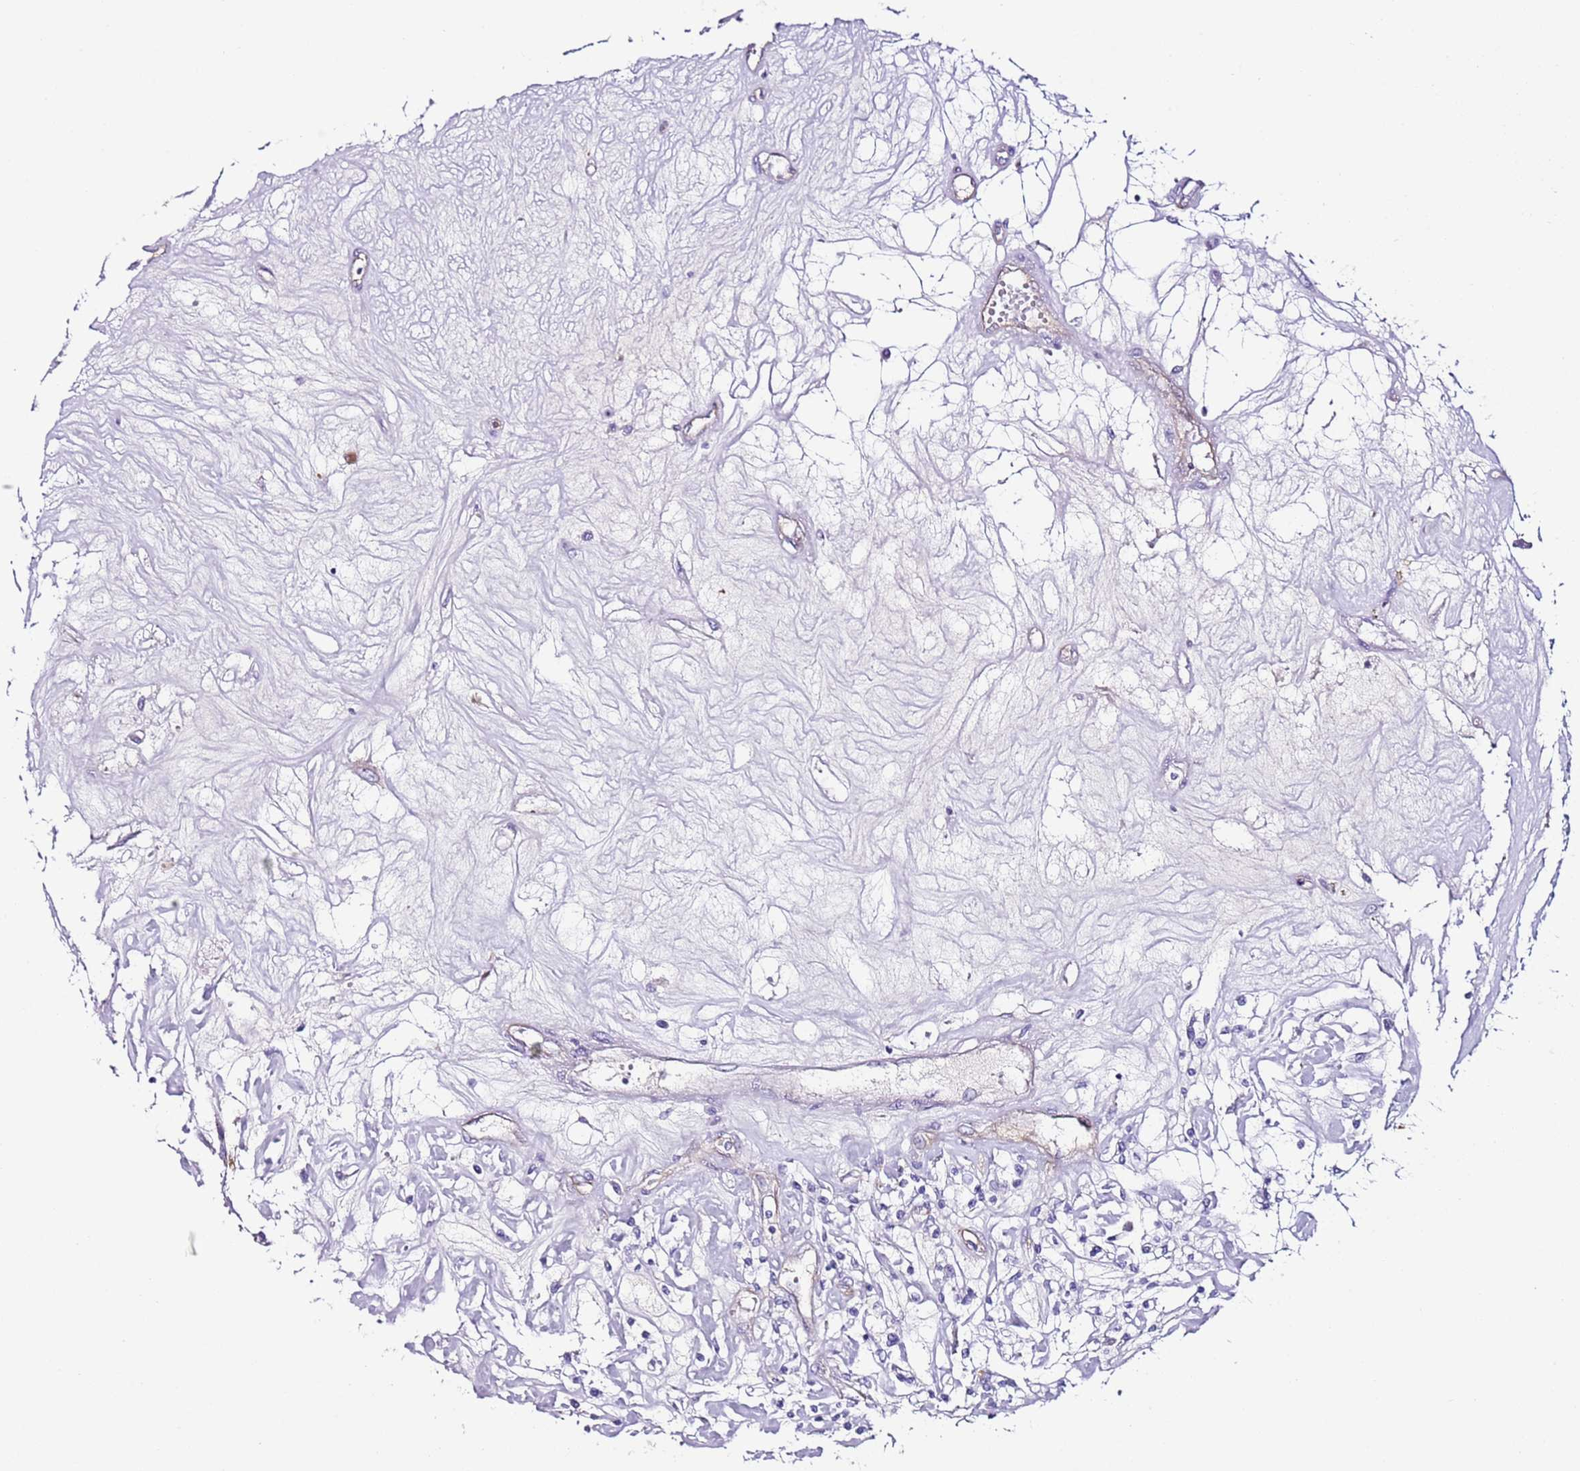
{"staining": {"intensity": "negative", "quantity": "none", "location": "none"}, "tissue": "renal cancer", "cell_type": "Tumor cells", "image_type": "cancer", "snomed": [{"axis": "morphology", "description": "Adenocarcinoma, NOS"}, {"axis": "topography", "description": "Kidney"}], "caption": "Tumor cells are negative for brown protein staining in renal adenocarcinoma. The staining is performed using DAB (3,3'-diaminobenzidine) brown chromogen with nuclei counter-stained in using hematoxylin.", "gene": "FAM174C", "patient": {"sex": "female", "age": 59}}